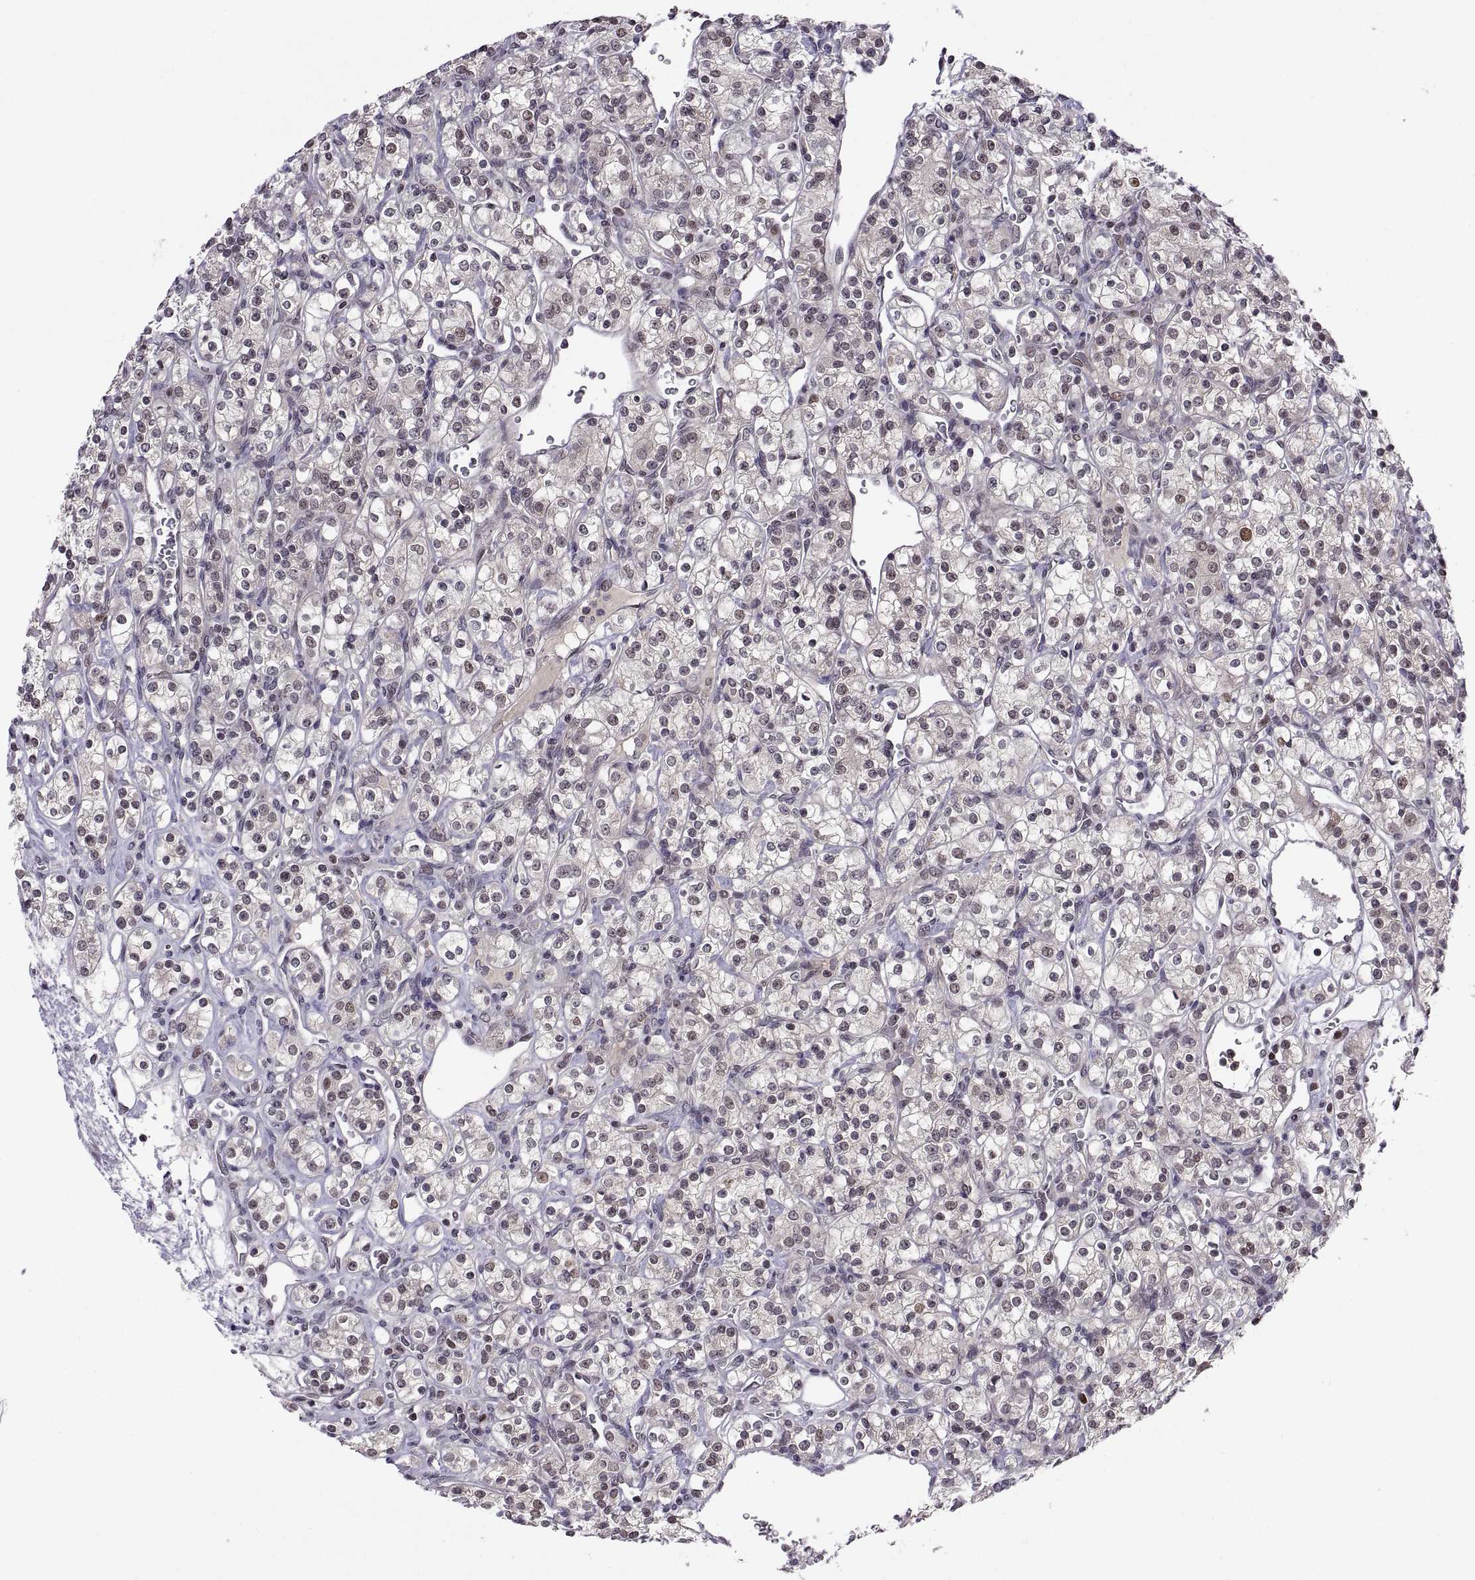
{"staining": {"intensity": "negative", "quantity": "none", "location": "none"}, "tissue": "renal cancer", "cell_type": "Tumor cells", "image_type": "cancer", "snomed": [{"axis": "morphology", "description": "Adenocarcinoma, NOS"}, {"axis": "topography", "description": "Kidney"}], "caption": "Immunohistochemistry micrograph of neoplastic tissue: human renal cancer stained with DAB exhibits no significant protein expression in tumor cells. (Stains: DAB immunohistochemistry (IHC) with hematoxylin counter stain, Microscopy: brightfield microscopy at high magnification).", "gene": "CHFR", "patient": {"sex": "male", "age": 77}}